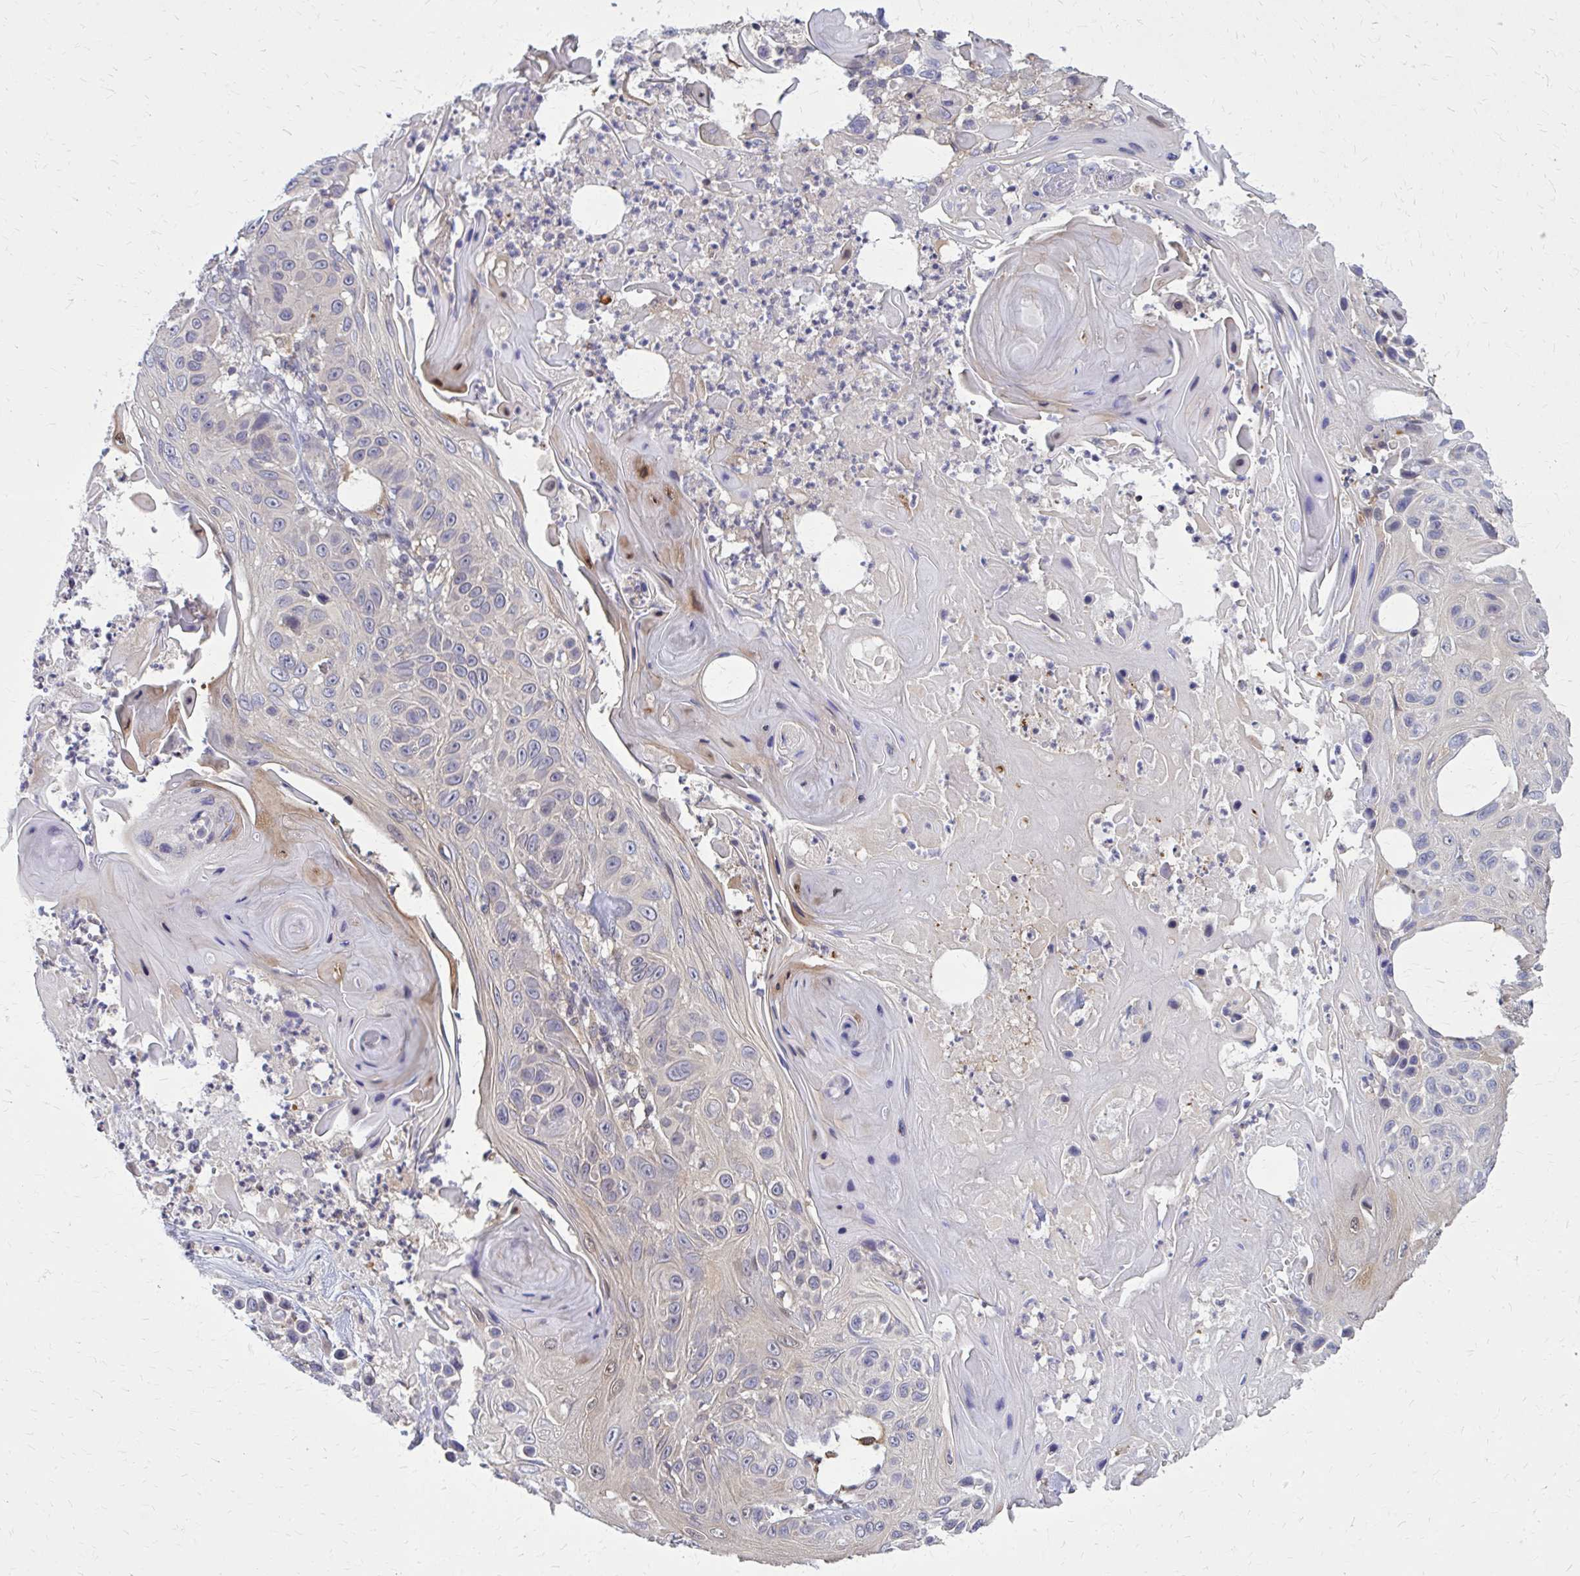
{"staining": {"intensity": "negative", "quantity": "none", "location": "none"}, "tissue": "skin cancer", "cell_type": "Tumor cells", "image_type": "cancer", "snomed": [{"axis": "morphology", "description": "Squamous cell carcinoma, NOS"}, {"axis": "topography", "description": "Skin"}], "caption": "Immunohistochemistry (IHC) micrograph of neoplastic tissue: human skin cancer (squamous cell carcinoma) stained with DAB shows no significant protein staining in tumor cells.", "gene": "DBI", "patient": {"sex": "male", "age": 82}}